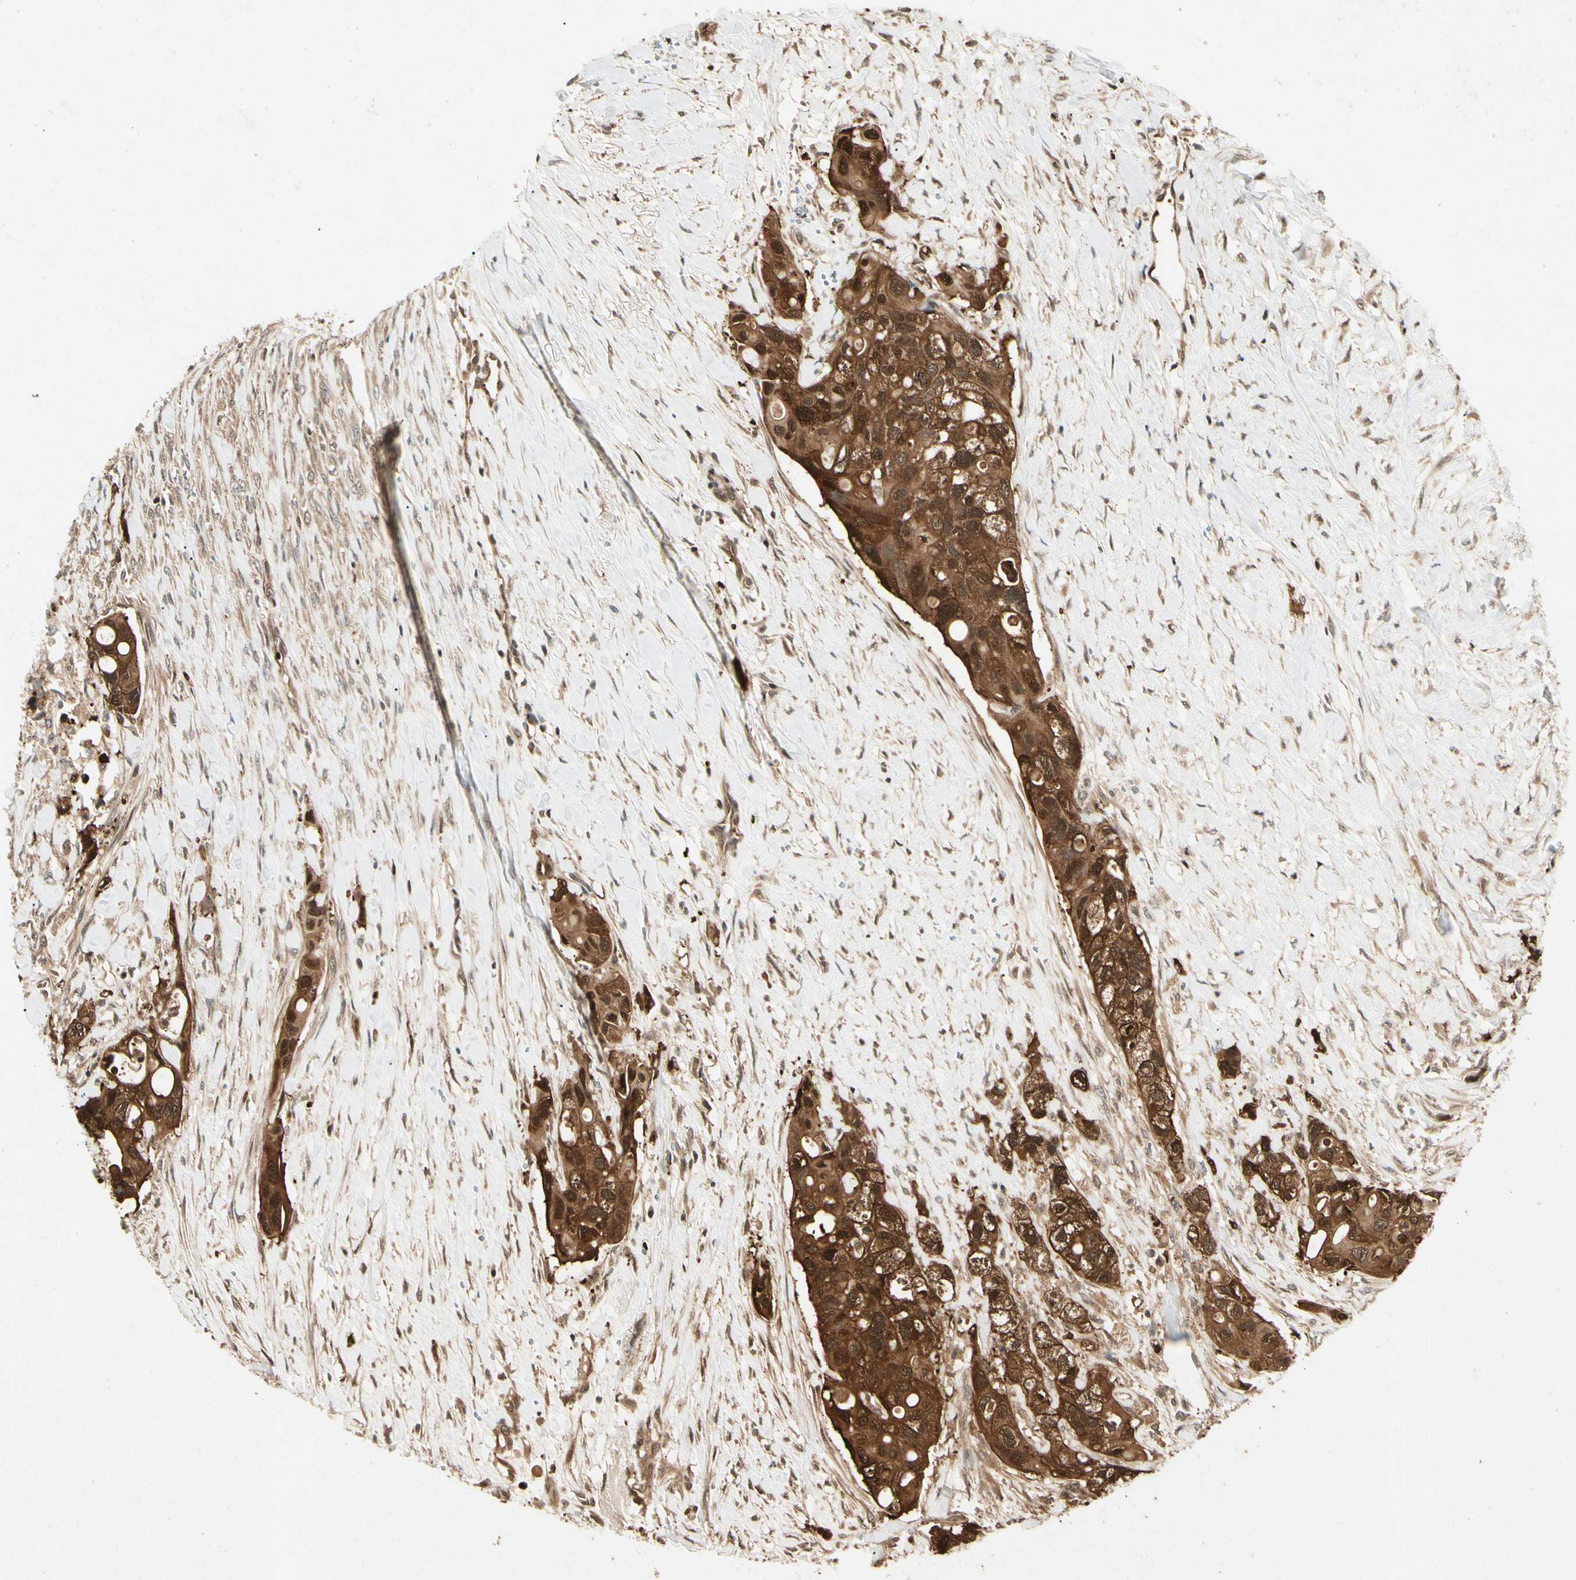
{"staining": {"intensity": "strong", "quantity": ">75%", "location": "cytoplasmic/membranous,nuclear"}, "tissue": "colorectal cancer", "cell_type": "Tumor cells", "image_type": "cancer", "snomed": [{"axis": "morphology", "description": "Adenocarcinoma, NOS"}, {"axis": "topography", "description": "Colon"}], "caption": "An immunohistochemistry histopathology image of tumor tissue is shown. Protein staining in brown labels strong cytoplasmic/membranous and nuclear positivity in colorectal cancer within tumor cells.", "gene": "YWHAQ", "patient": {"sex": "female", "age": 57}}